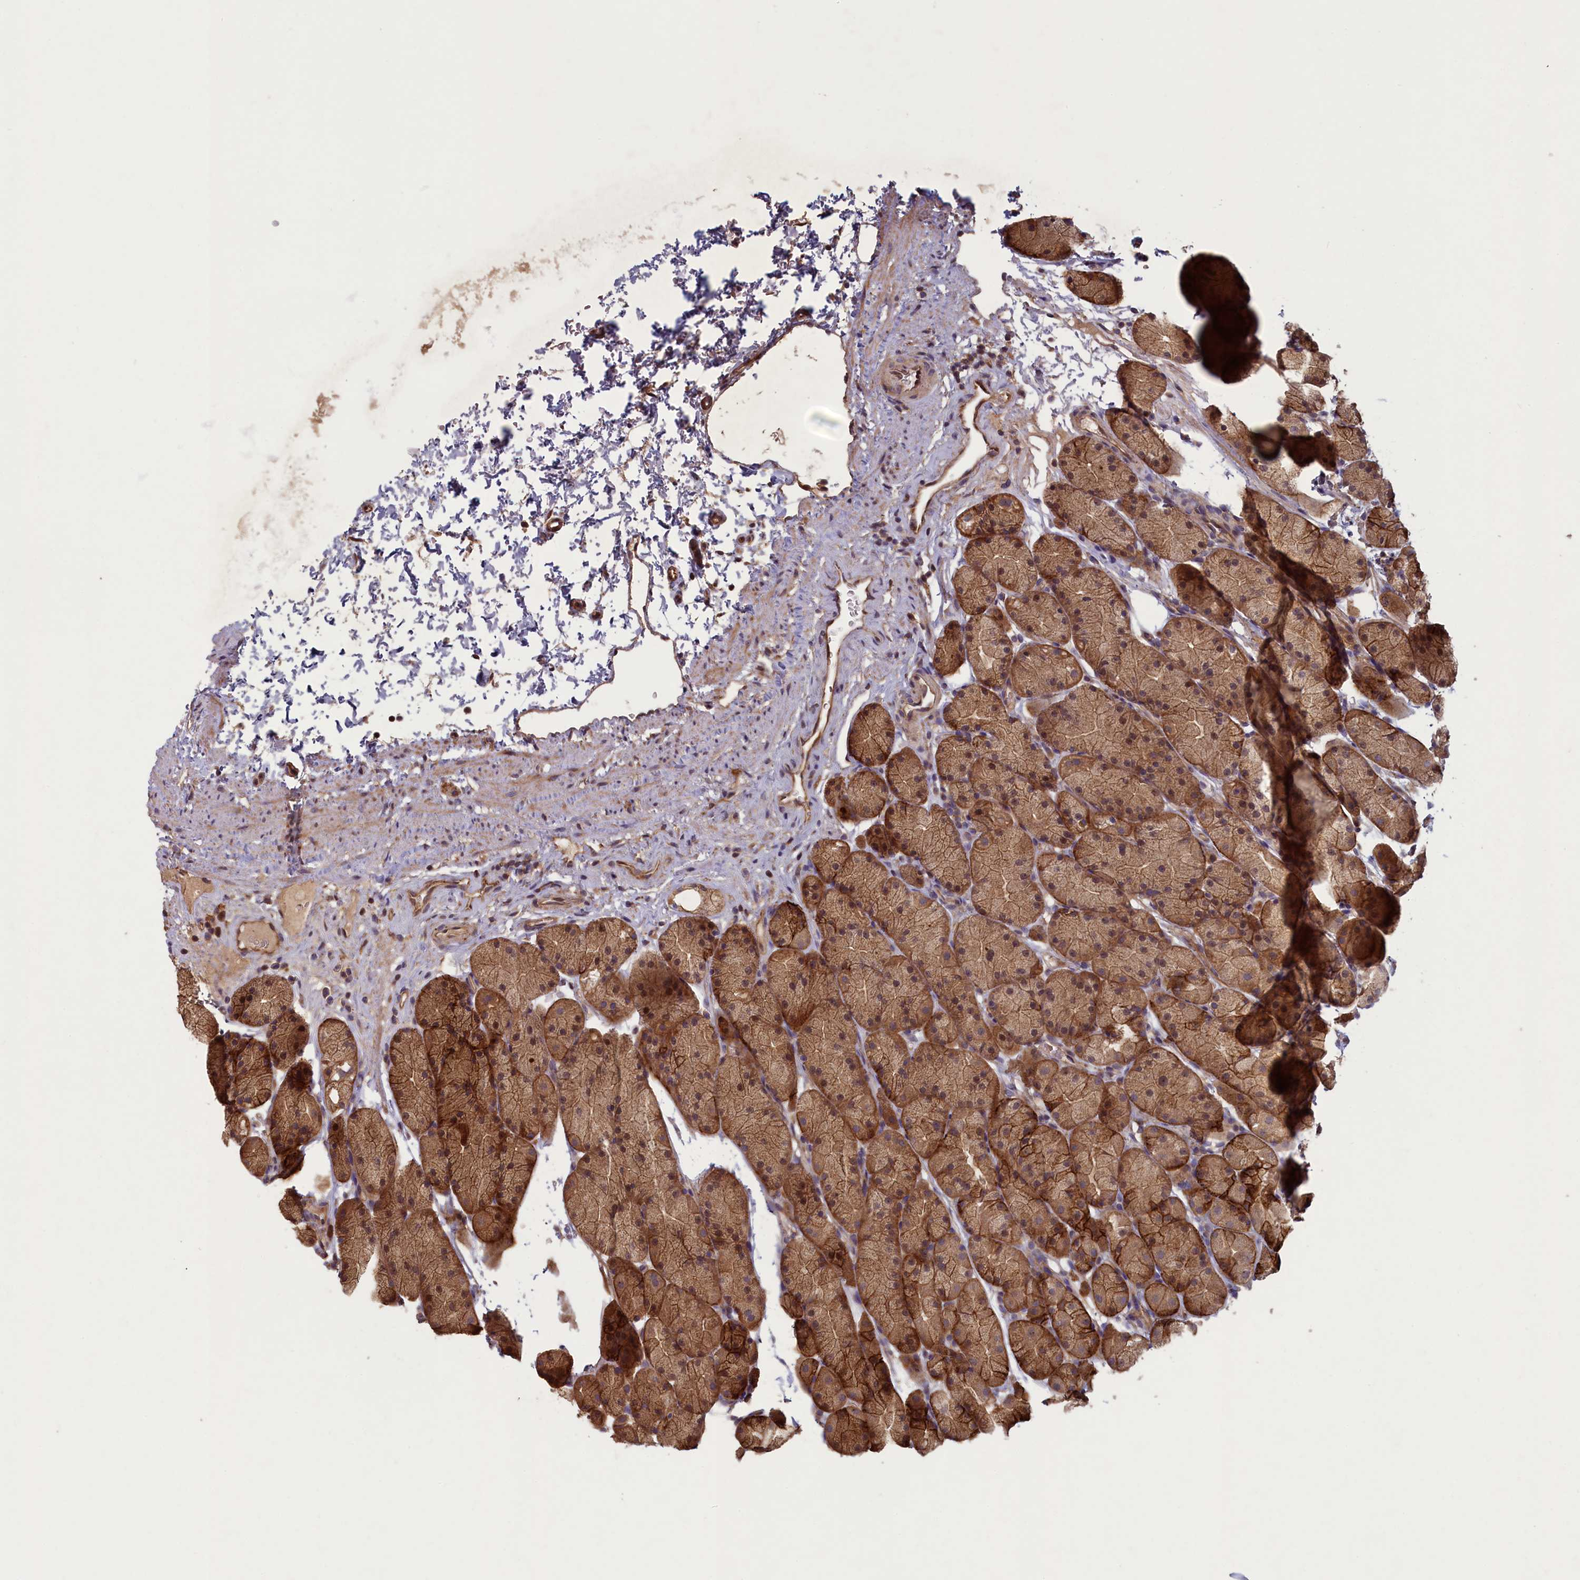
{"staining": {"intensity": "strong", "quantity": "25%-75%", "location": "cytoplasmic/membranous"}, "tissue": "stomach", "cell_type": "Glandular cells", "image_type": "normal", "snomed": [{"axis": "morphology", "description": "Normal tissue, NOS"}, {"axis": "topography", "description": "Stomach, upper"}, {"axis": "topography", "description": "Stomach"}], "caption": "A brown stain labels strong cytoplasmic/membranous staining of a protein in glandular cells of normal human stomach.", "gene": "CIAO2B", "patient": {"sex": "male", "age": 47}}